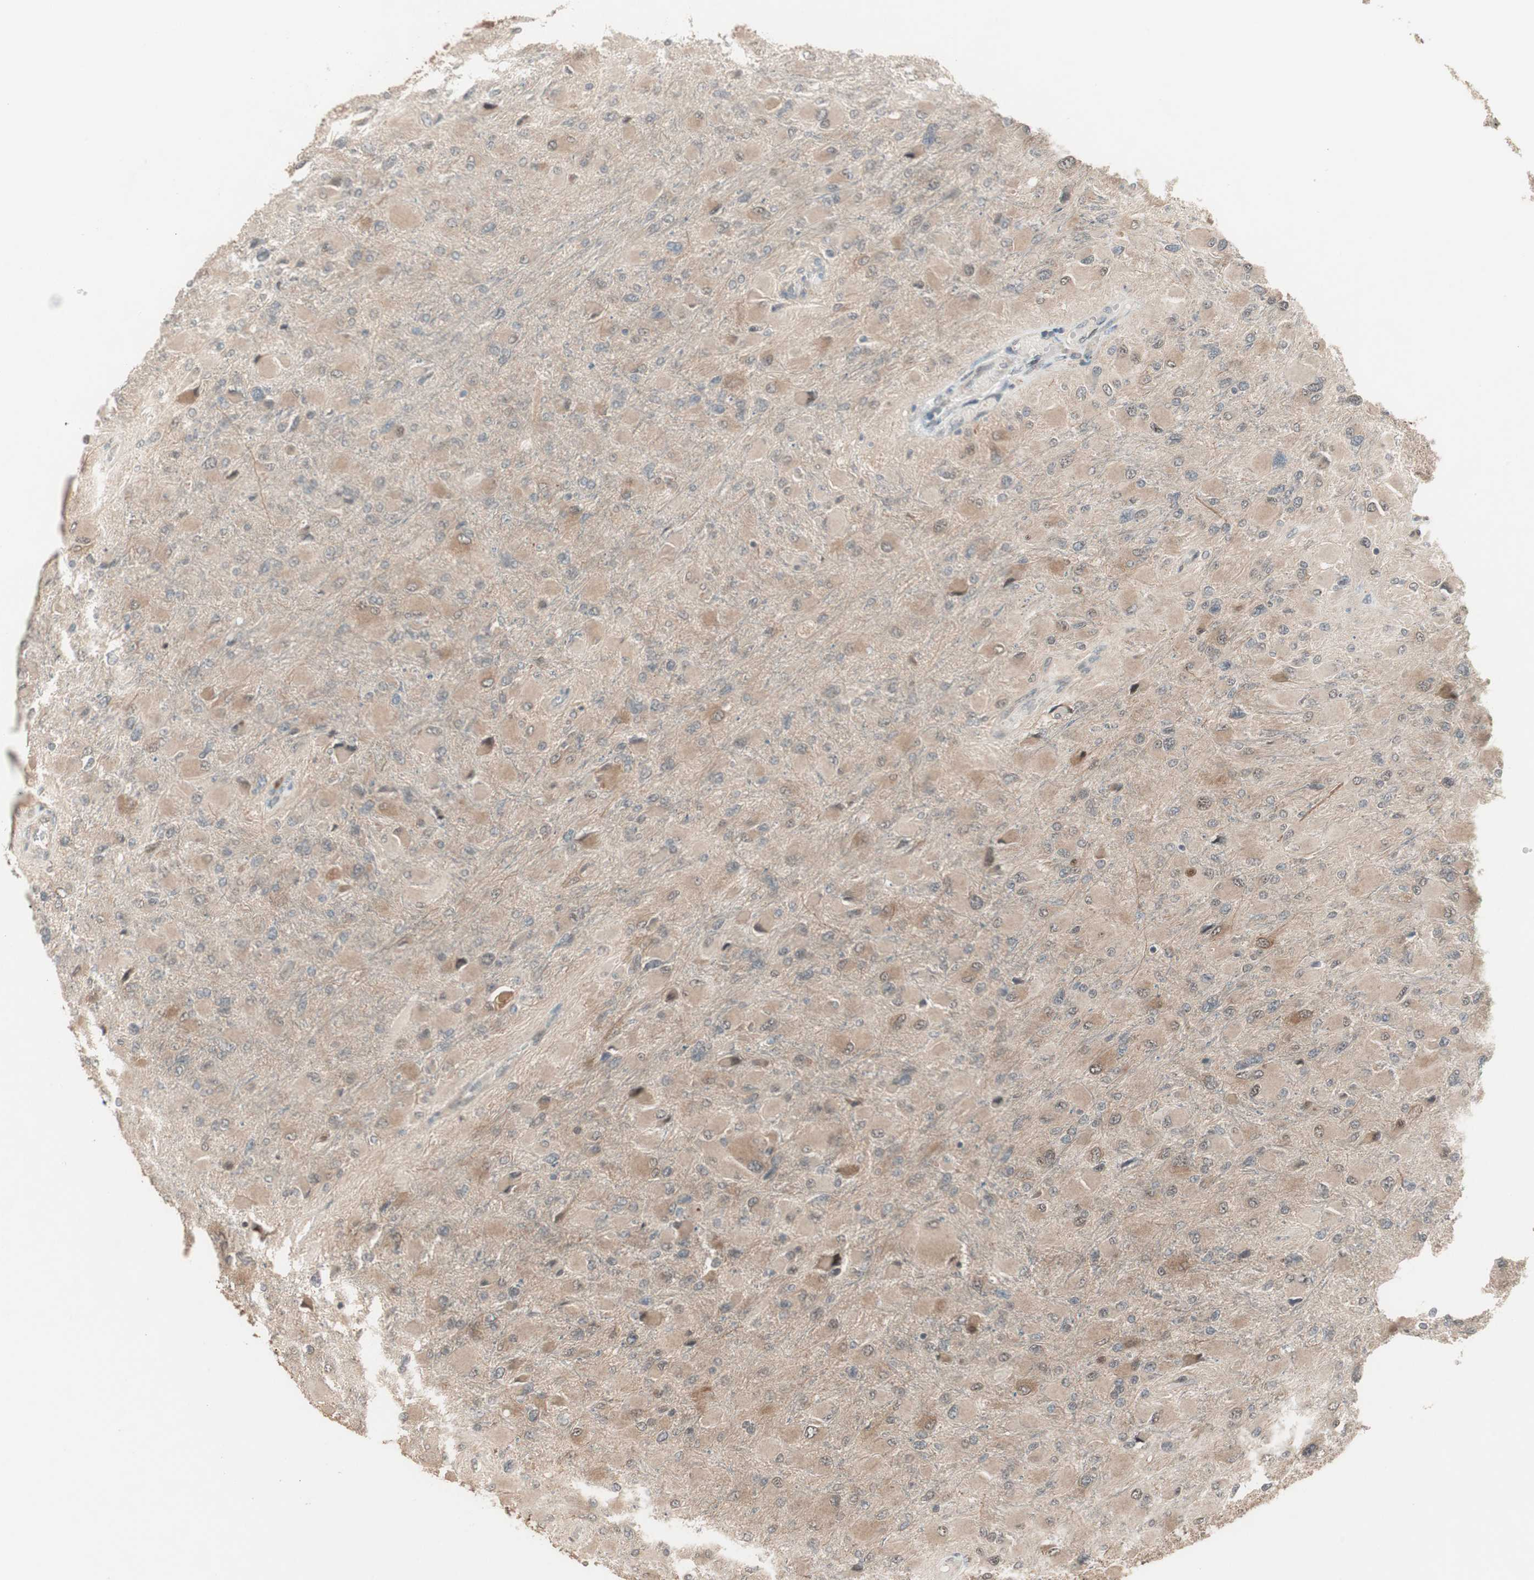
{"staining": {"intensity": "moderate", "quantity": ">75%", "location": "cytoplasmic/membranous"}, "tissue": "glioma", "cell_type": "Tumor cells", "image_type": "cancer", "snomed": [{"axis": "morphology", "description": "Glioma, malignant, High grade"}, {"axis": "topography", "description": "Cerebral cortex"}], "caption": "A brown stain shows moderate cytoplasmic/membranous staining of a protein in human glioma tumor cells.", "gene": "ZSCAN31", "patient": {"sex": "female", "age": 36}}